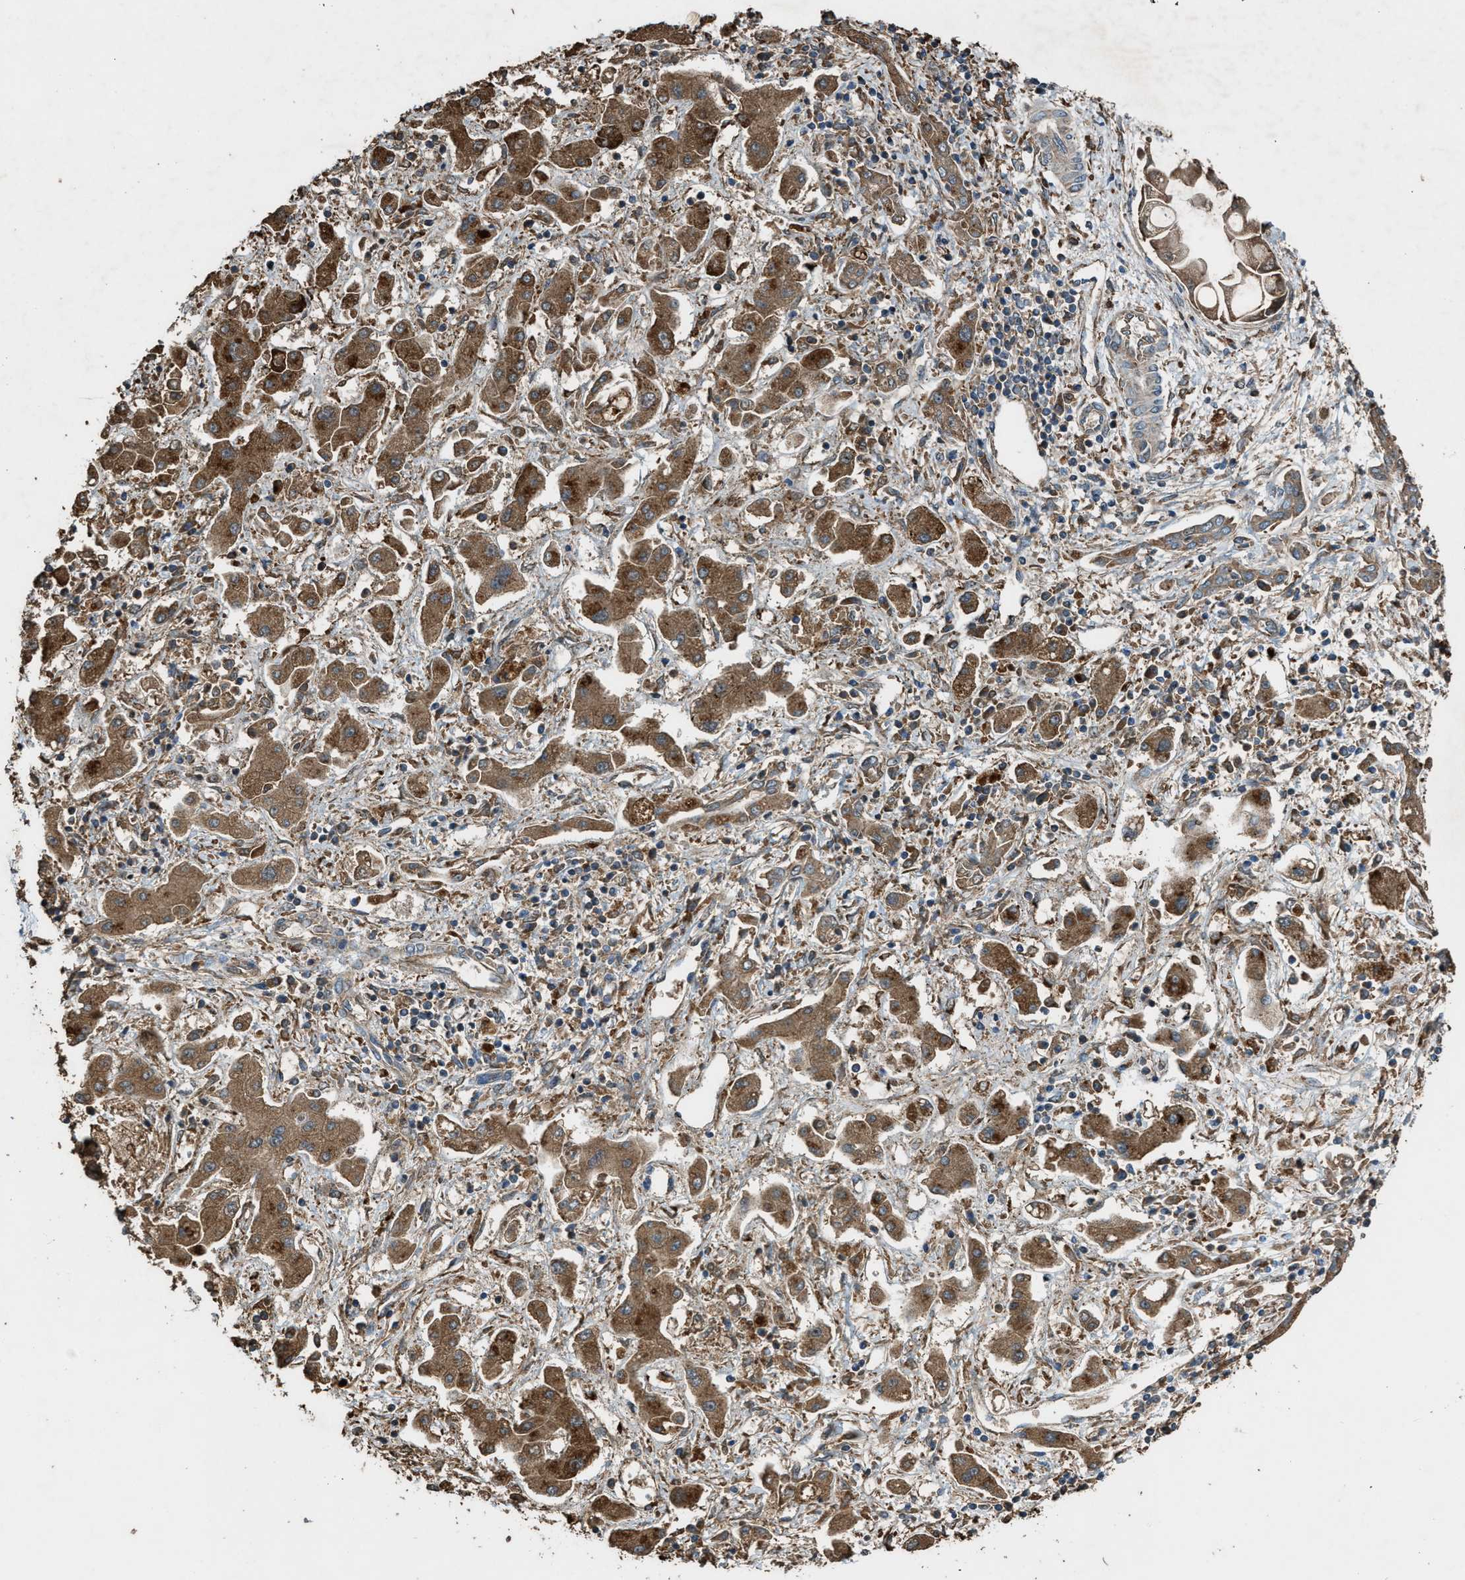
{"staining": {"intensity": "moderate", "quantity": ">75%", "location": "cytoplasmic/membranous"}, "tissue": "liver cancer", "cell_type": "Tumor cells", "image_type": "cancer", "snomed": [{"axis": "morphology", "description": "Cholangiocarcinoma"}, {"axis": "topography", "description": "Liver"}], "caption": "IHC of liver cancer (cholangiocarcinoma) reveals medium levels of moderate cytoplasmic/membranous positivity in about >75% of tumor cells.", "gene": "MAP3K8", "patient": {"sex": "male", "age": 50}}